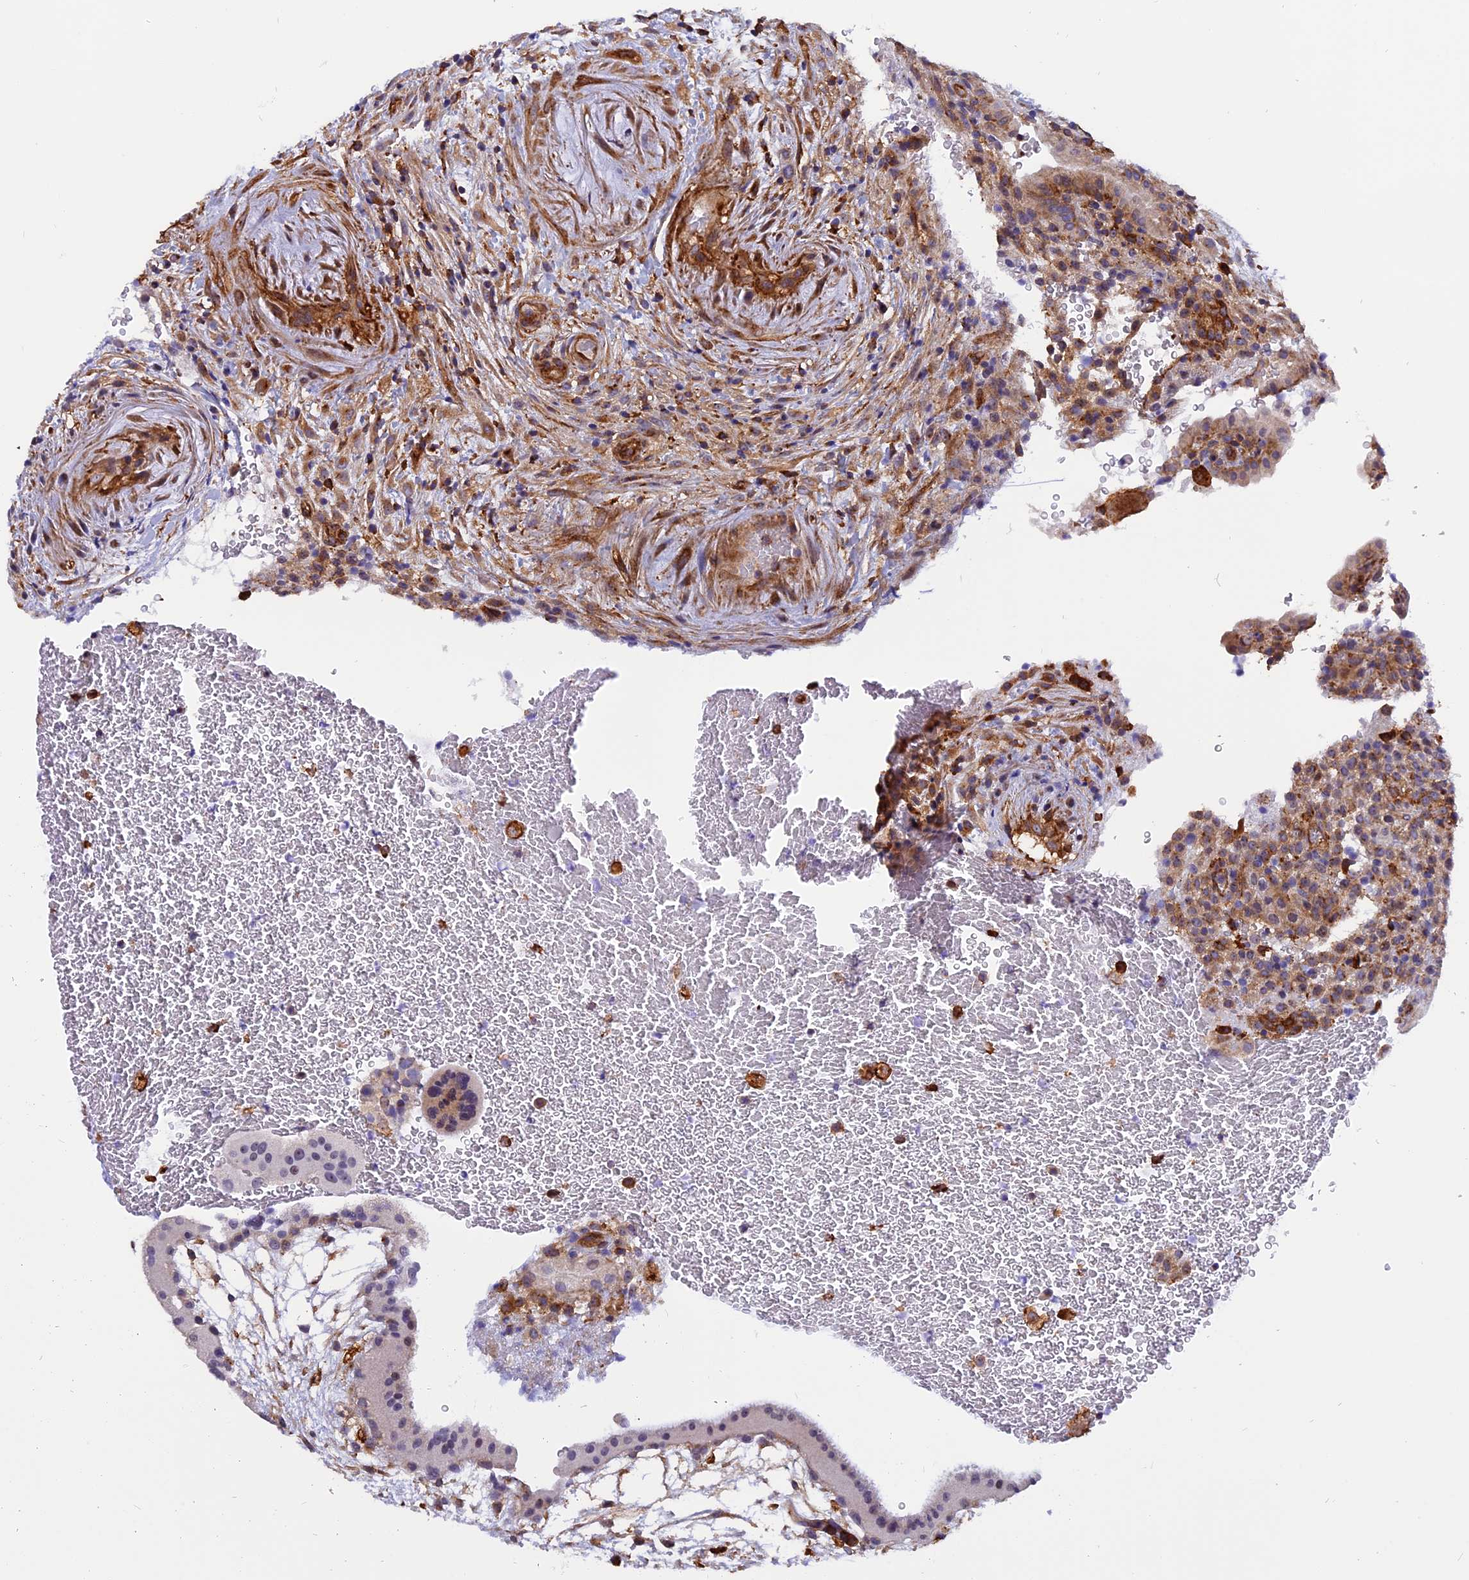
{"staining": {"intensity": "moderate", "quantity": "25%-75%", "location": "cytoplasmic/membranous"}, "tissue": "placenta", "cell_type": "Trophoblastic cells", "image_type": "normal", "snomed": [{"axis": "morphology", "description": "Normal tissue, NOS"}, {"axis": "topography", "description": "Placenta"}], "caption": "Protein staining of normal placenta demonstrates moderate cytoplasmic/membranous expression in approximately 25%-75% of trophoblastic cells.", "gene": "EHBP1L1", "patient": {"sex": "female", "age": 19}}